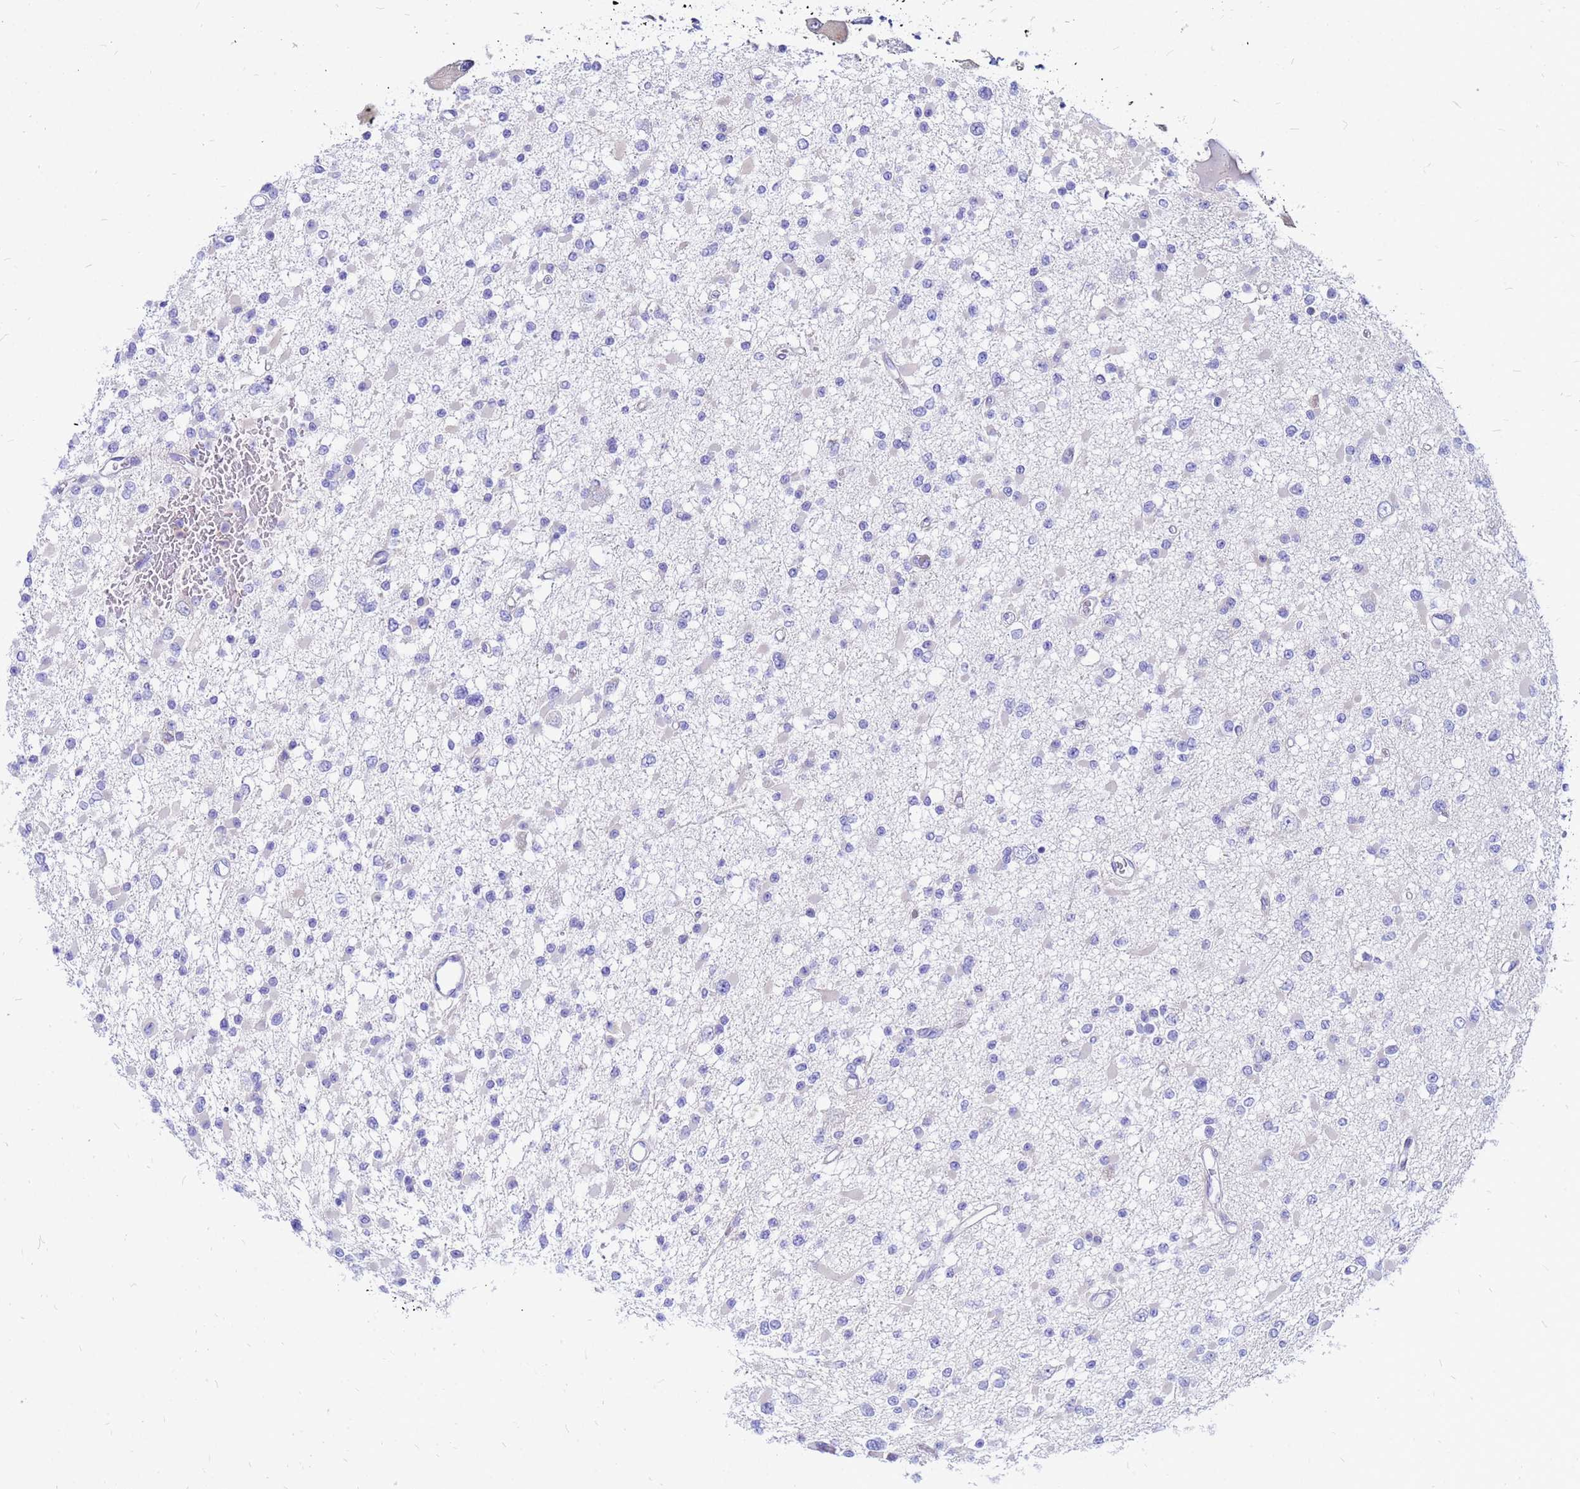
{"staining": {"intensity": "negative", "quantity": "none", "location": "none"}, "tissue": "glioma", "cell_type": "Tumor cells", "image_type": "cancer", "snomed": [{"axis": "morphology", "description": "Glioma, malignant, Low grade"}, {"axis": "topography", "description": "Brain"}], "caption": "High power microscopy image of an IHC histopathology image of glioma, revealing no significant expression in tumor cells.", "gene": "FHIP1A", "patient": {"sex": "female", "age": 22}}